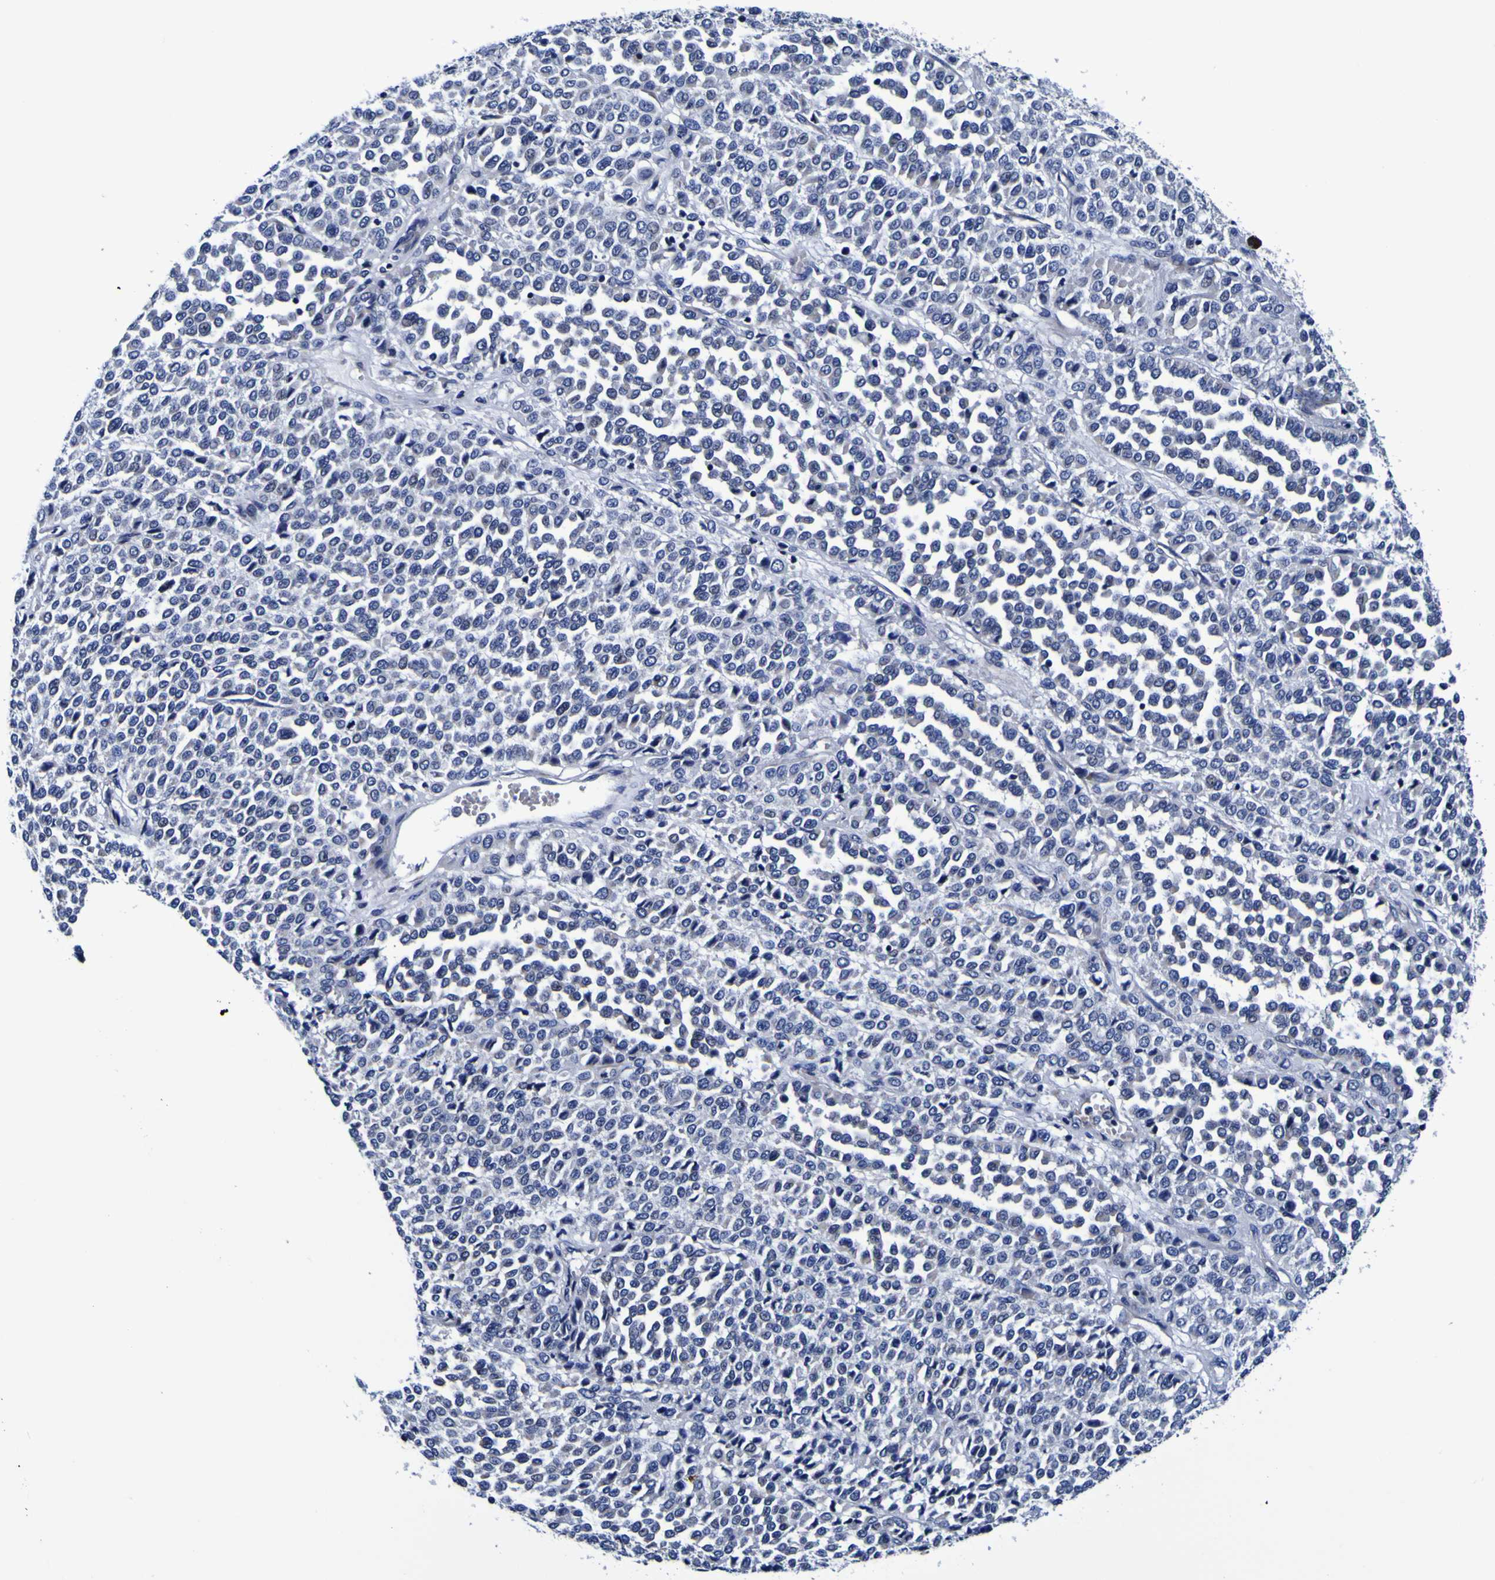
{"staining": {"intensity": "negative", "quantity": "none", "location": "none"}, "tissue": "melanoma", "cell_type": "Tumor cells", "image_type": "cancer", "snomed": [{"axis": "morphology", "description": "Malignant melanoma, Metastatic site"}, {"axis": "topography", "description": "Pancreas"}], "caption": "Immunohistochemistry image of neoplastic tissue: malignant melanoma (metastatic site) stained with DAB (3,3'-diaminobenzidine) demonstrates no significant protein positivity in tumor cells. The staining was performed using DAB (3,3'-diaminobenzidine) to visualize the protein expression in brown, while the nuclei were stained in blue with hematoxylin (Magnification: 20x).", "gene": "PDLIM4", "patient": {"sex": "female", "age": 30}}